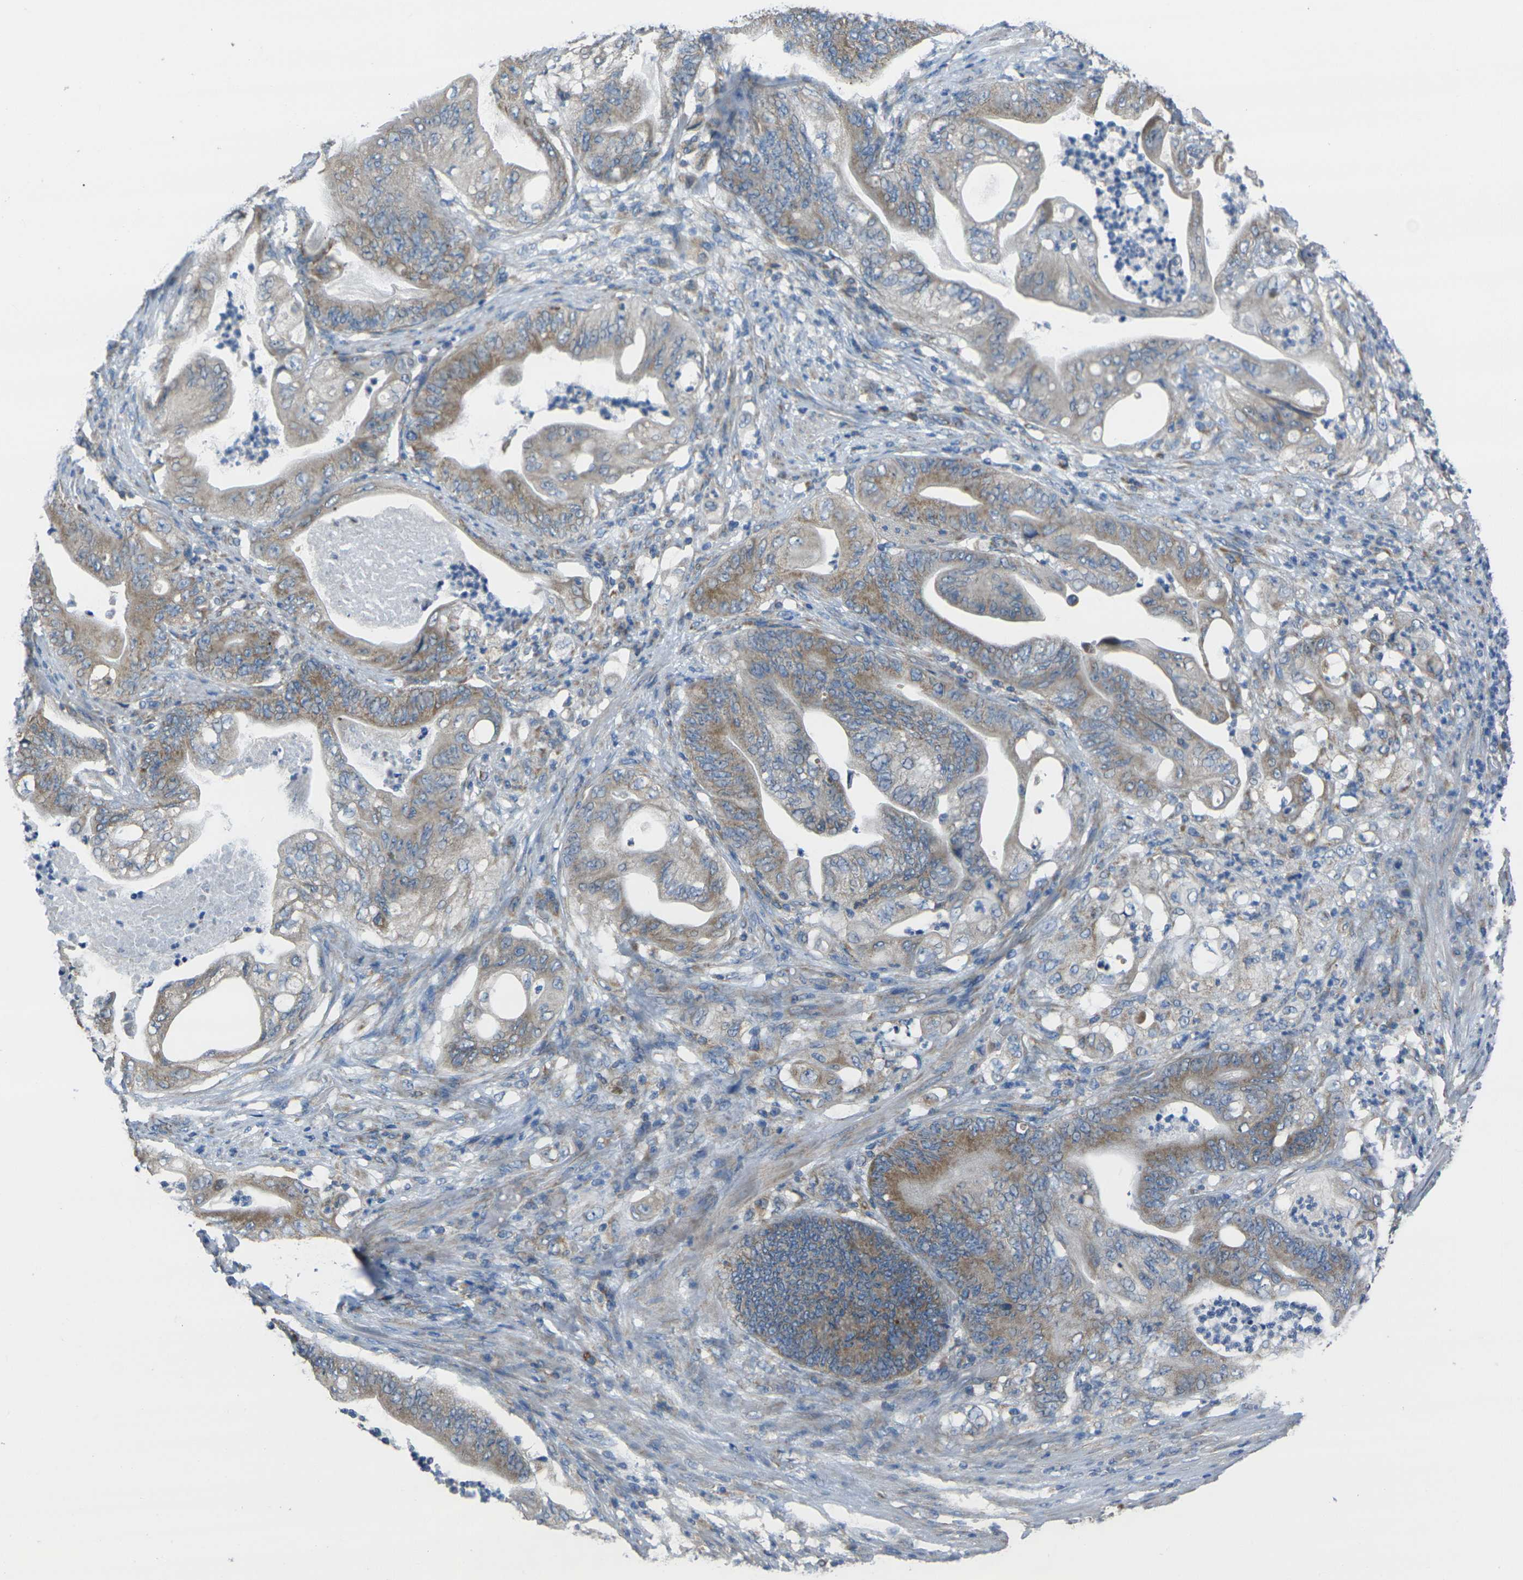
{"staining": {"intensity": "moderate", "quantity": ">75%", "location": "cytoplasmic/membranous"}, "tissue": "stomach cancer", "cell_type": "Tumor cells", "image_type": "cancer", "snomed": [{"axis": "morphology", "description": "Adenocarcinoma, NOS"}, {"axis": "topography", "description": "Stomach"}], "caption": "Immunohistochemical staining of stomach cancer (adenocarcinoma) displays medium levels of moderate cytoplasmic/membranous protein staining in approximately >75% of tumor cells.", "gene": "TMEM120B", "patient": {"sex": "female", "age": 73}}